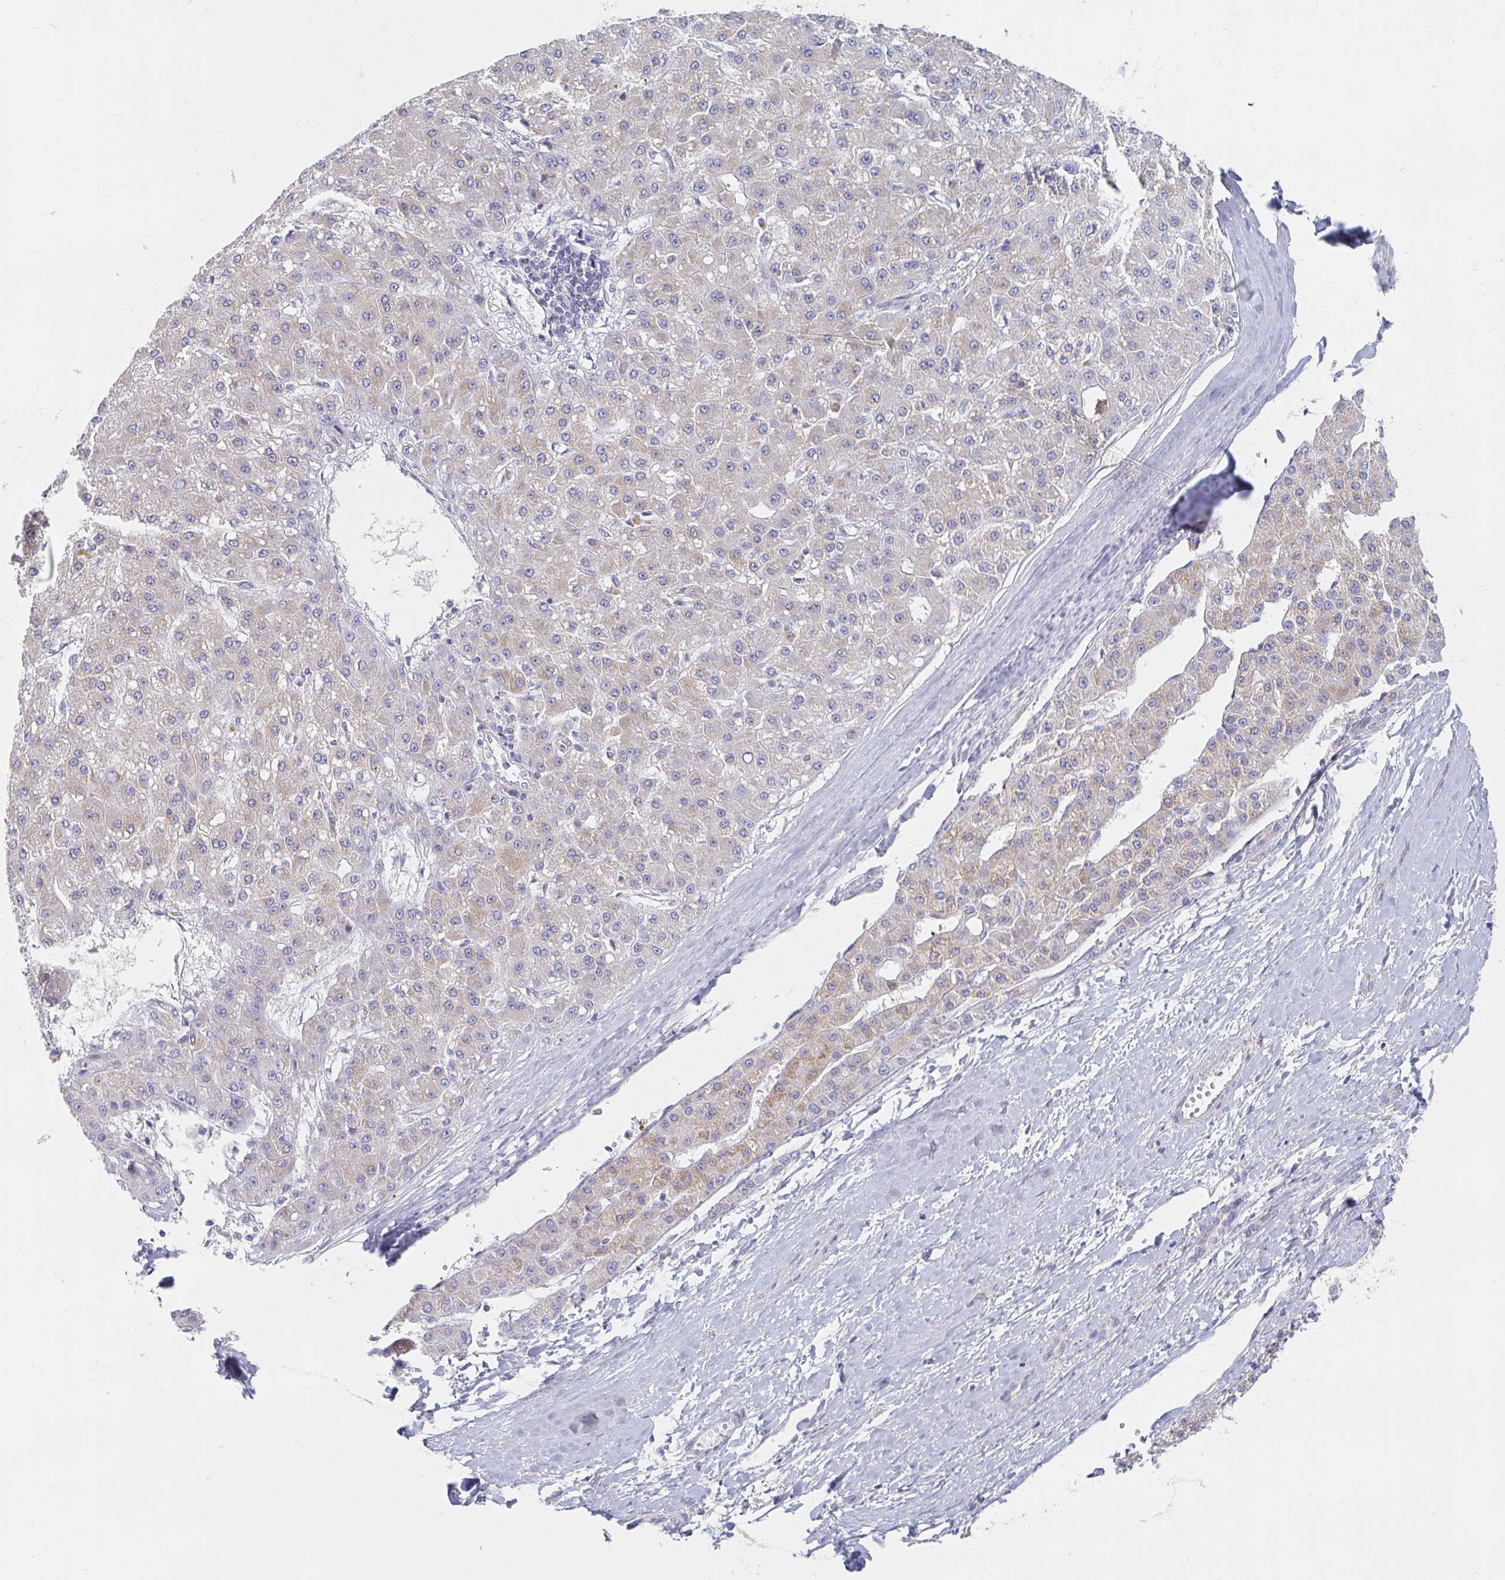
{"staining": {"intensity": "weak", "quantity": "25%-75%", "location": "cytoplasmic/membranous"}, "tissue": "liver cancer", "cell_type": "Tumor cells", "image_type": "cancer", "snomed": [{"axis": "morphology", "description": "Carcinoma, Hepatocellular, NOS"}, {"axis": "topography", "description": "Liver"}], "caption": "The photomicrograph displays staining of liver hepatocellular carcinoma, revealing weak cytoplasmic/membranous protein expression (brown color) within tumor cells.", "gene": "MAVS", "patient": {"sex": "male", "age": 67}}